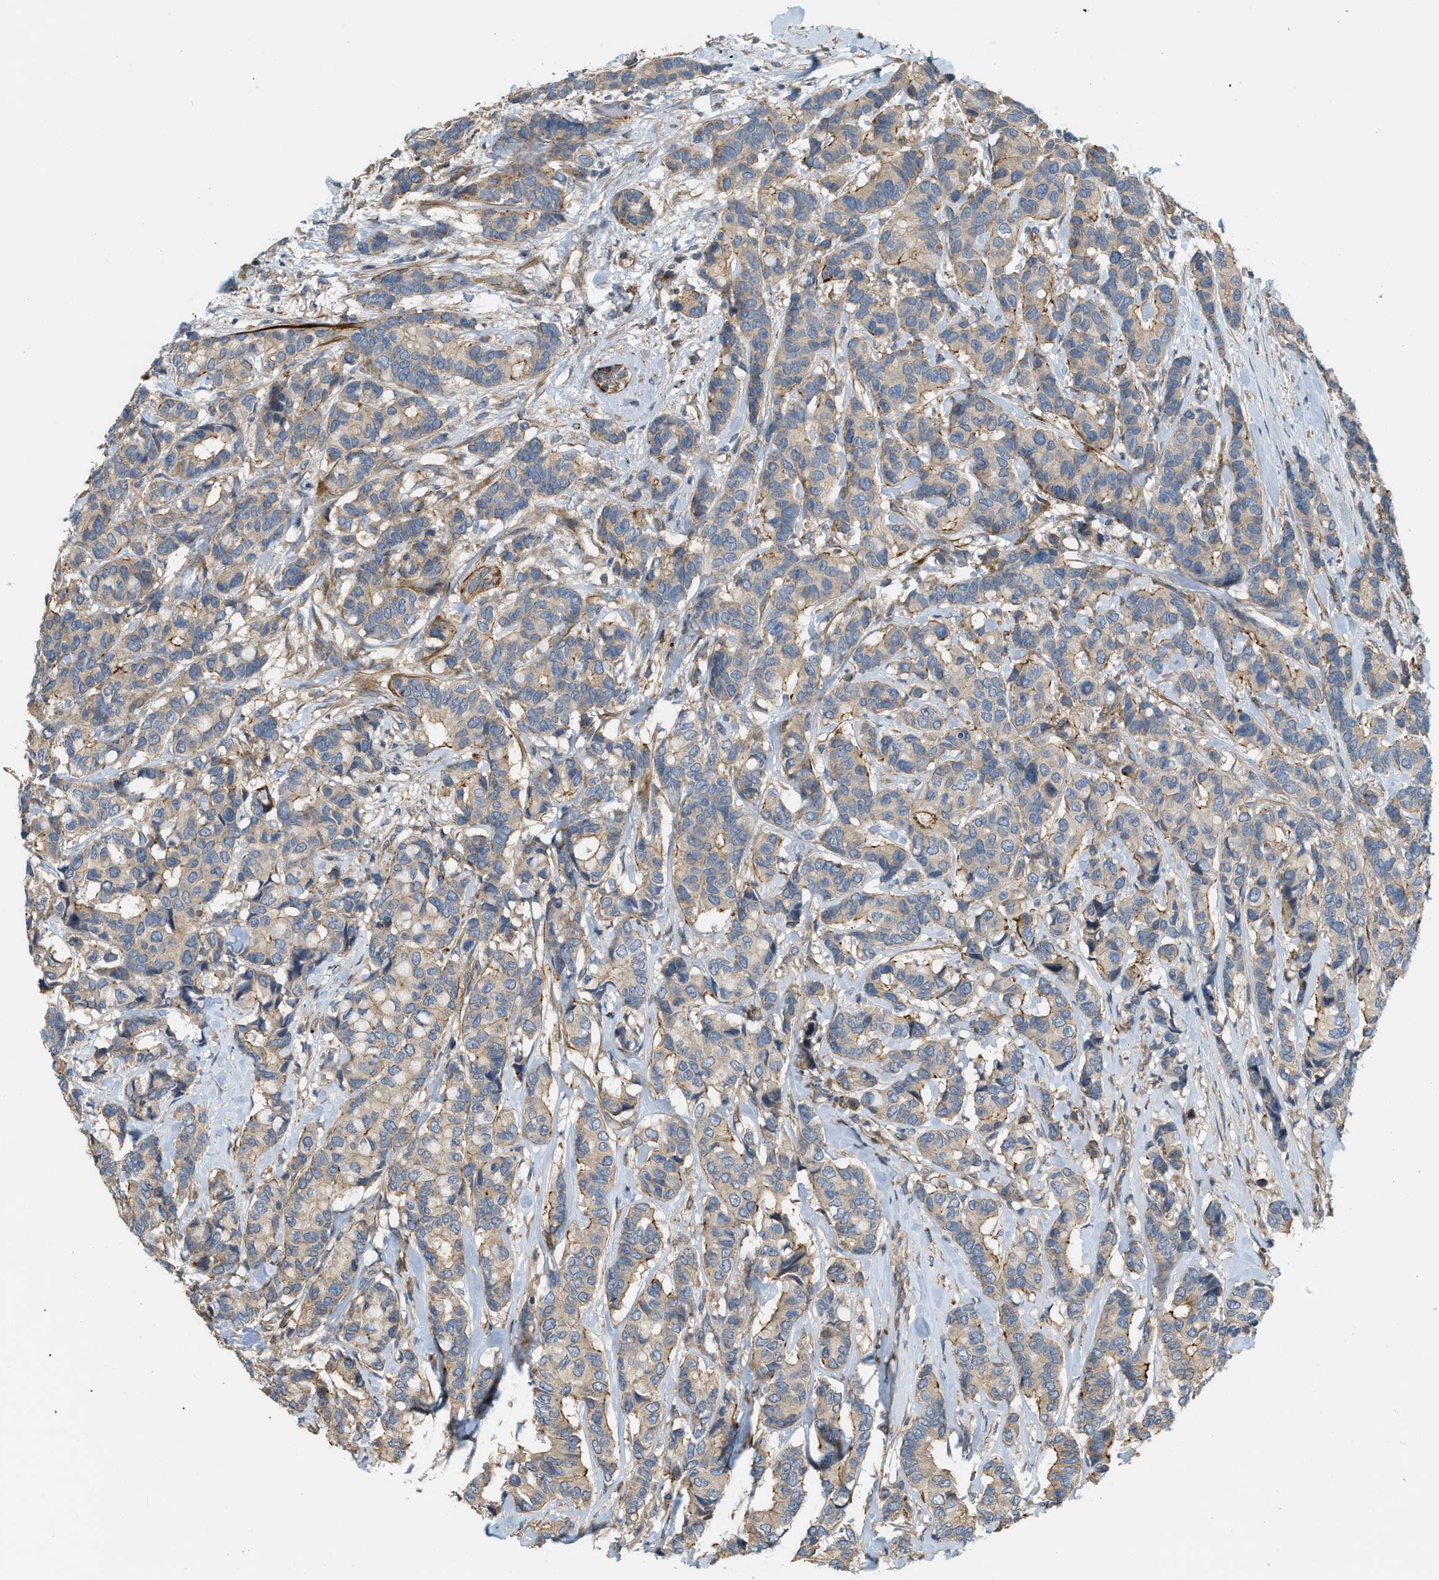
{"staining": {"intensity": "moderate", "quantity": "<25%", "location": "cytoplasmic/membranous"}, "tissue": "breast cancer", "cell_type": "Tumor cells", "image_type": "cancer", "snomed": [{"axis": "morphology", "description": "Duct carcinoma"}, {"axis": "topography", "description": "Breast"}], "caption": "Breast cancer tissue exhibits moderate cytoplasmic/membranous expression in about <25% of tumor cells", "gene": "BTN3A2", "patient": {"sex": "female", "age": 87}}